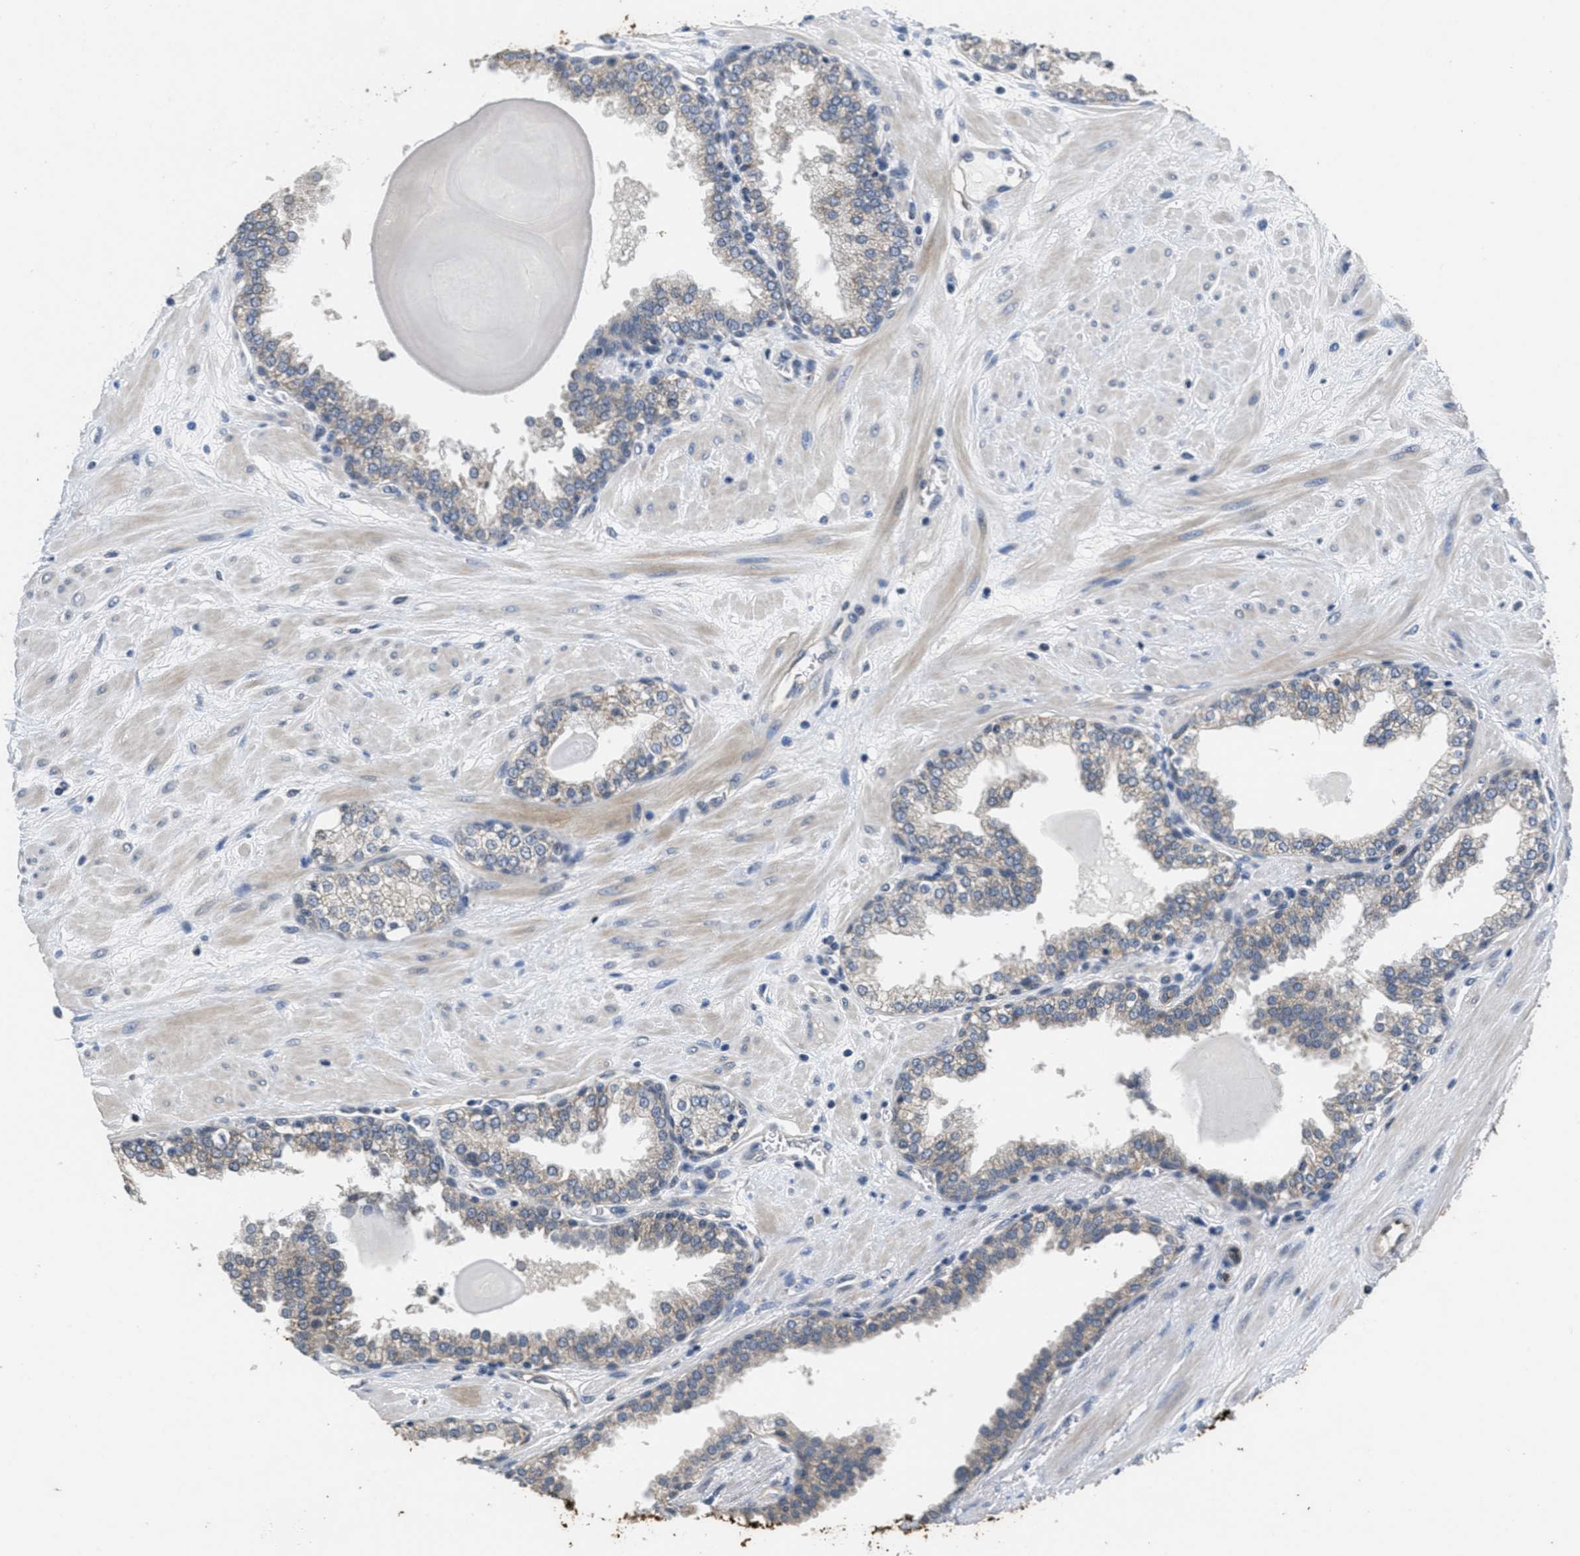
{"staining": {"intensity": "strong", "quantity": "25%-75%", "location": "cytoplasmic/membranous"}, "tissue": "prostate", "cell_type": "Glandular cells", "image_type": "normal", "snomed": [{"axis": "morphology", "description": "Normal tissue, NOS"}, {"axis": "topography", "description": "Prostate"}], "caption": "Immunohistochemistry (IHC) histopathology image of unremarkable prostate: human prostate stained using IHC reveals high levels of strong protein expression localized specifically in the cytoplasmic/membranous of glandular cells, appearing as a cytoplasmic/membranous brown color.", "gene": "ANGPT1", "patient": {"sex": "male", "age": 51}}